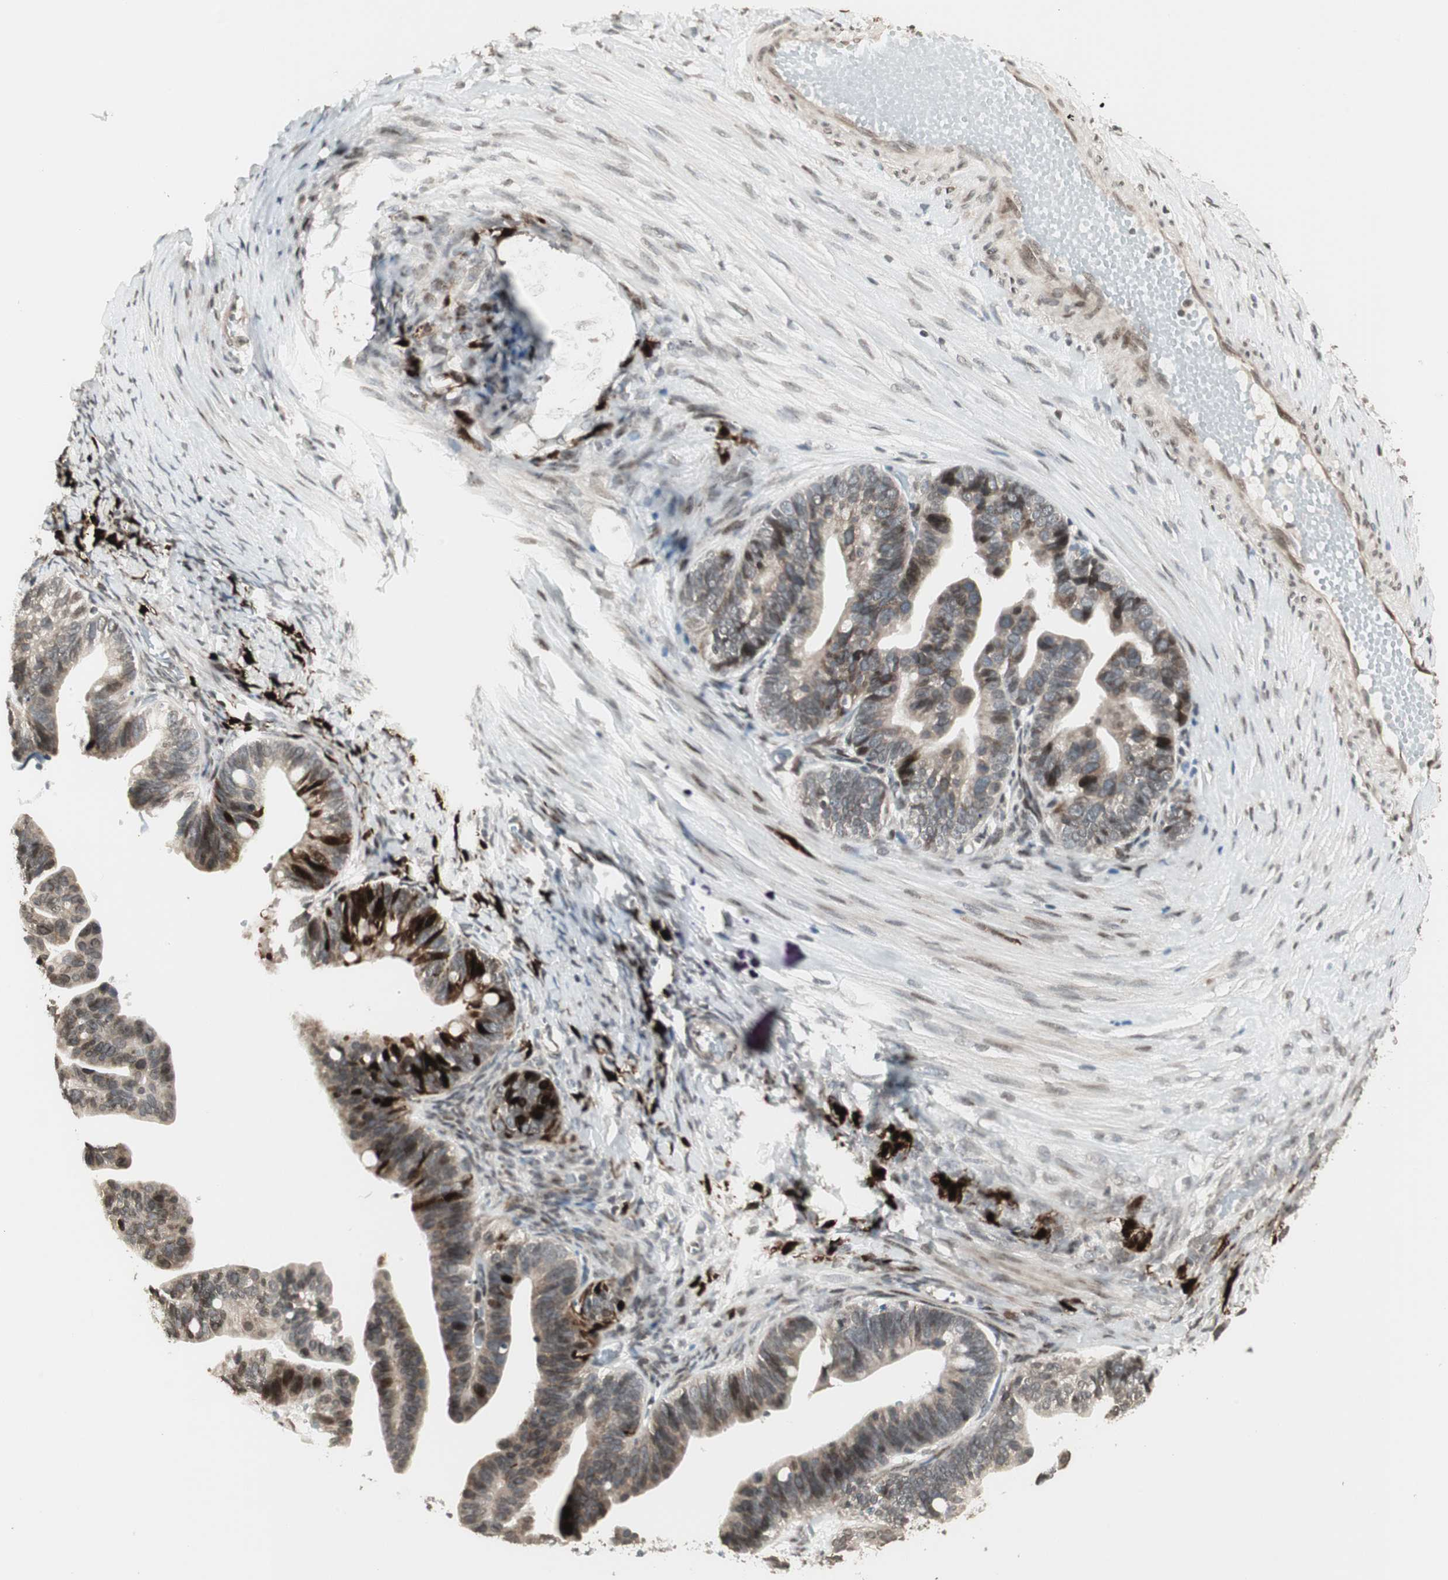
{"staining": {"intensity": "strong", "quantity": "<25%", "location": "cytoplasmic/membranous,nuclear"}, "tissue": "ovarian cancer", "cell_type": "Tumor cells", "image_type": "cancer", "snomed": [{"axis": "morphology", "description": "Cystadenocarcinoma, serous, NOS"}, {"axis": "topography", "description": "Ovary"}], "caption": "Human serous cystadenocarcinoma (ovarian) stained for a protein (brown) displays strong cytoplasmic/membranous and nuclear positive positivity in about <25% of tumor cells.", "gene": "CBLC", "patient": {"sex": "female", "age": 56}}